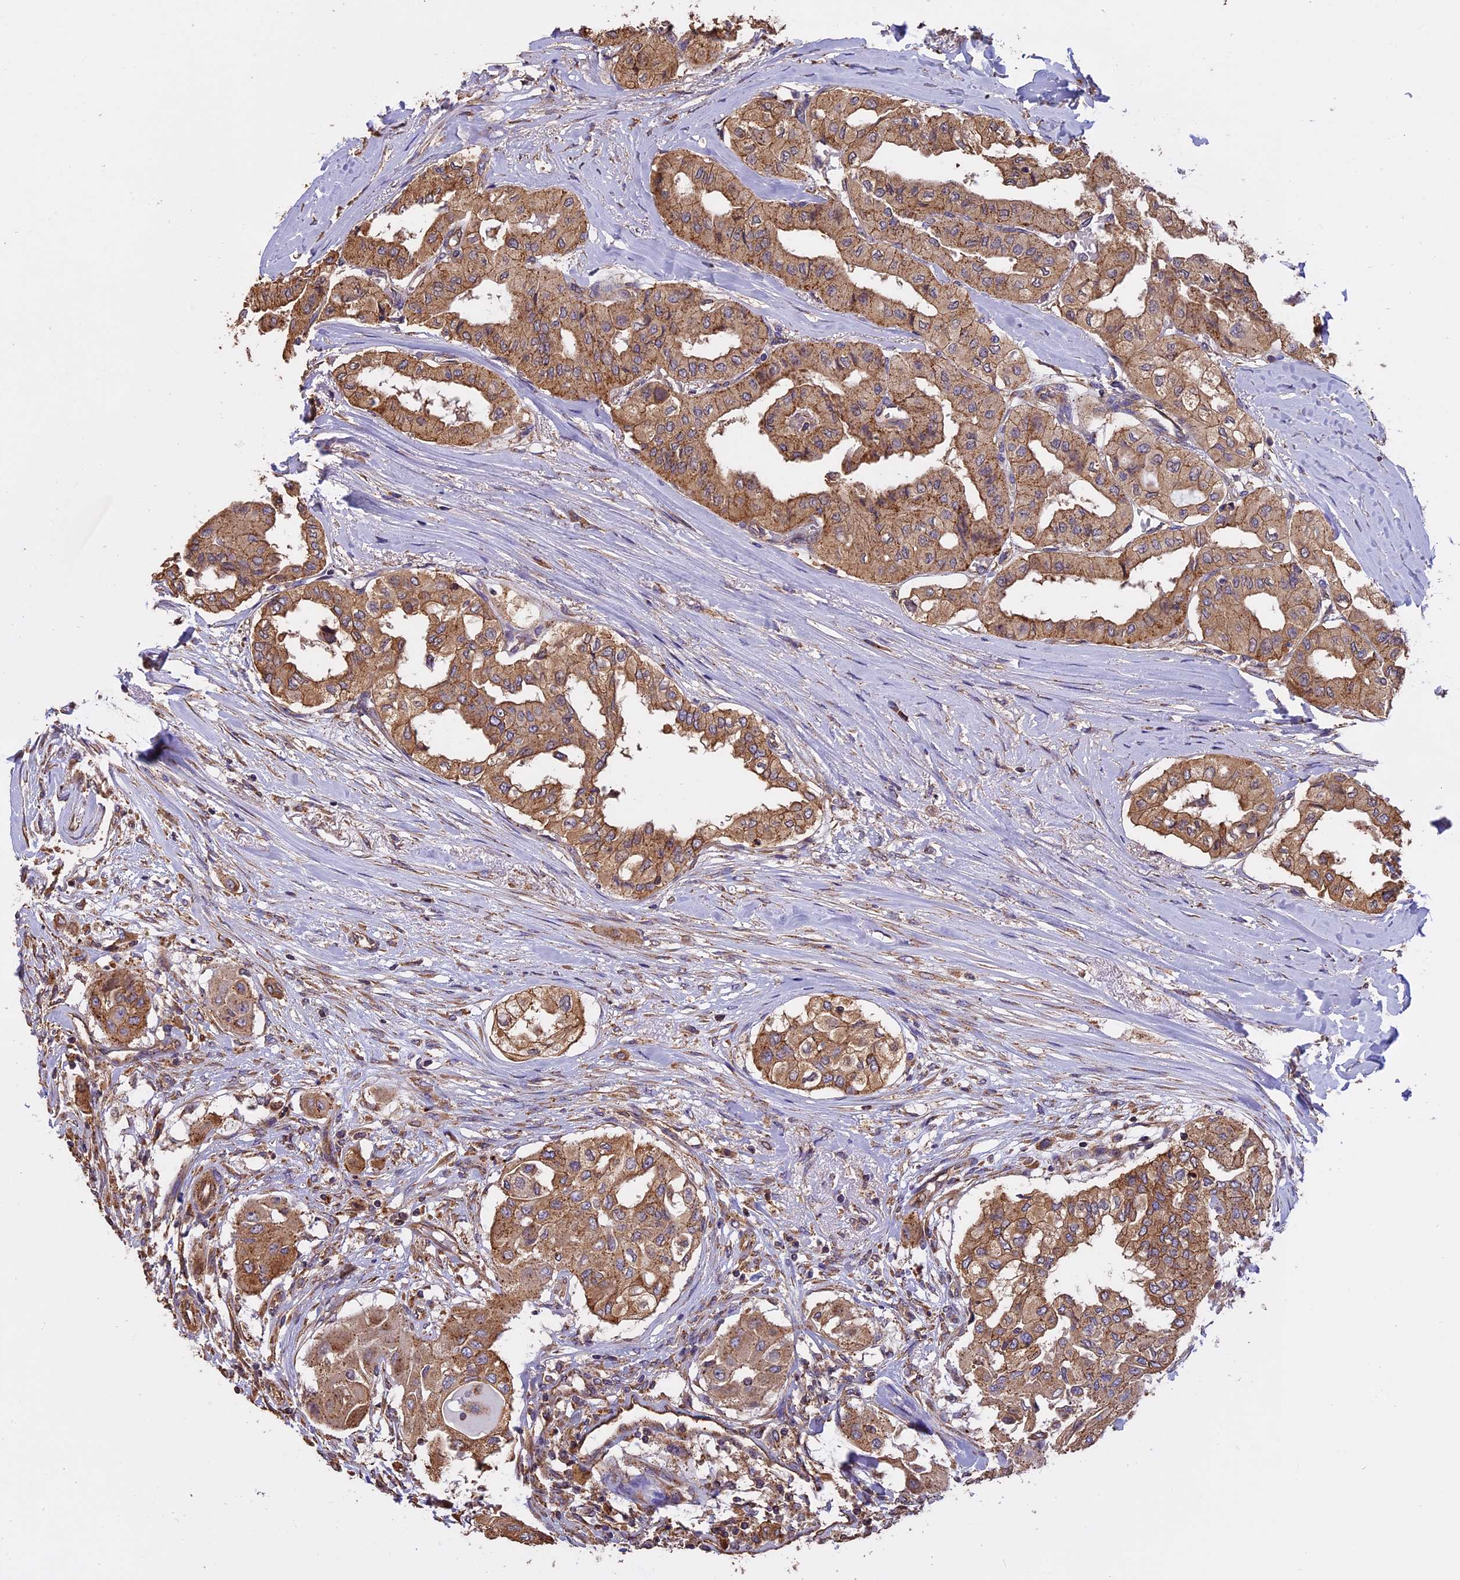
{"staining": {"intensity": "moderate", "quantity": ">75%", "location": "cytoplasmic/membranous"}, "tissue": "thyroid cancer", "cell_type": "Tumor cells", "image_type": "cancer", "snomed": [{"axis": "morphology", "description": "Papillary adenocarcinoma, NOS"}, {"axis": "topography", "description": "Thyroid gland"}], "caption": "A medium amount of moderate cytoplasmic/membranous staining is identified in approximately >75% of tumor cells in thyroid cancer (papillary adenocarcinoma) tissue.", "gene": "CHMP2A", "patient": {"sex": "female", "age": 59}}